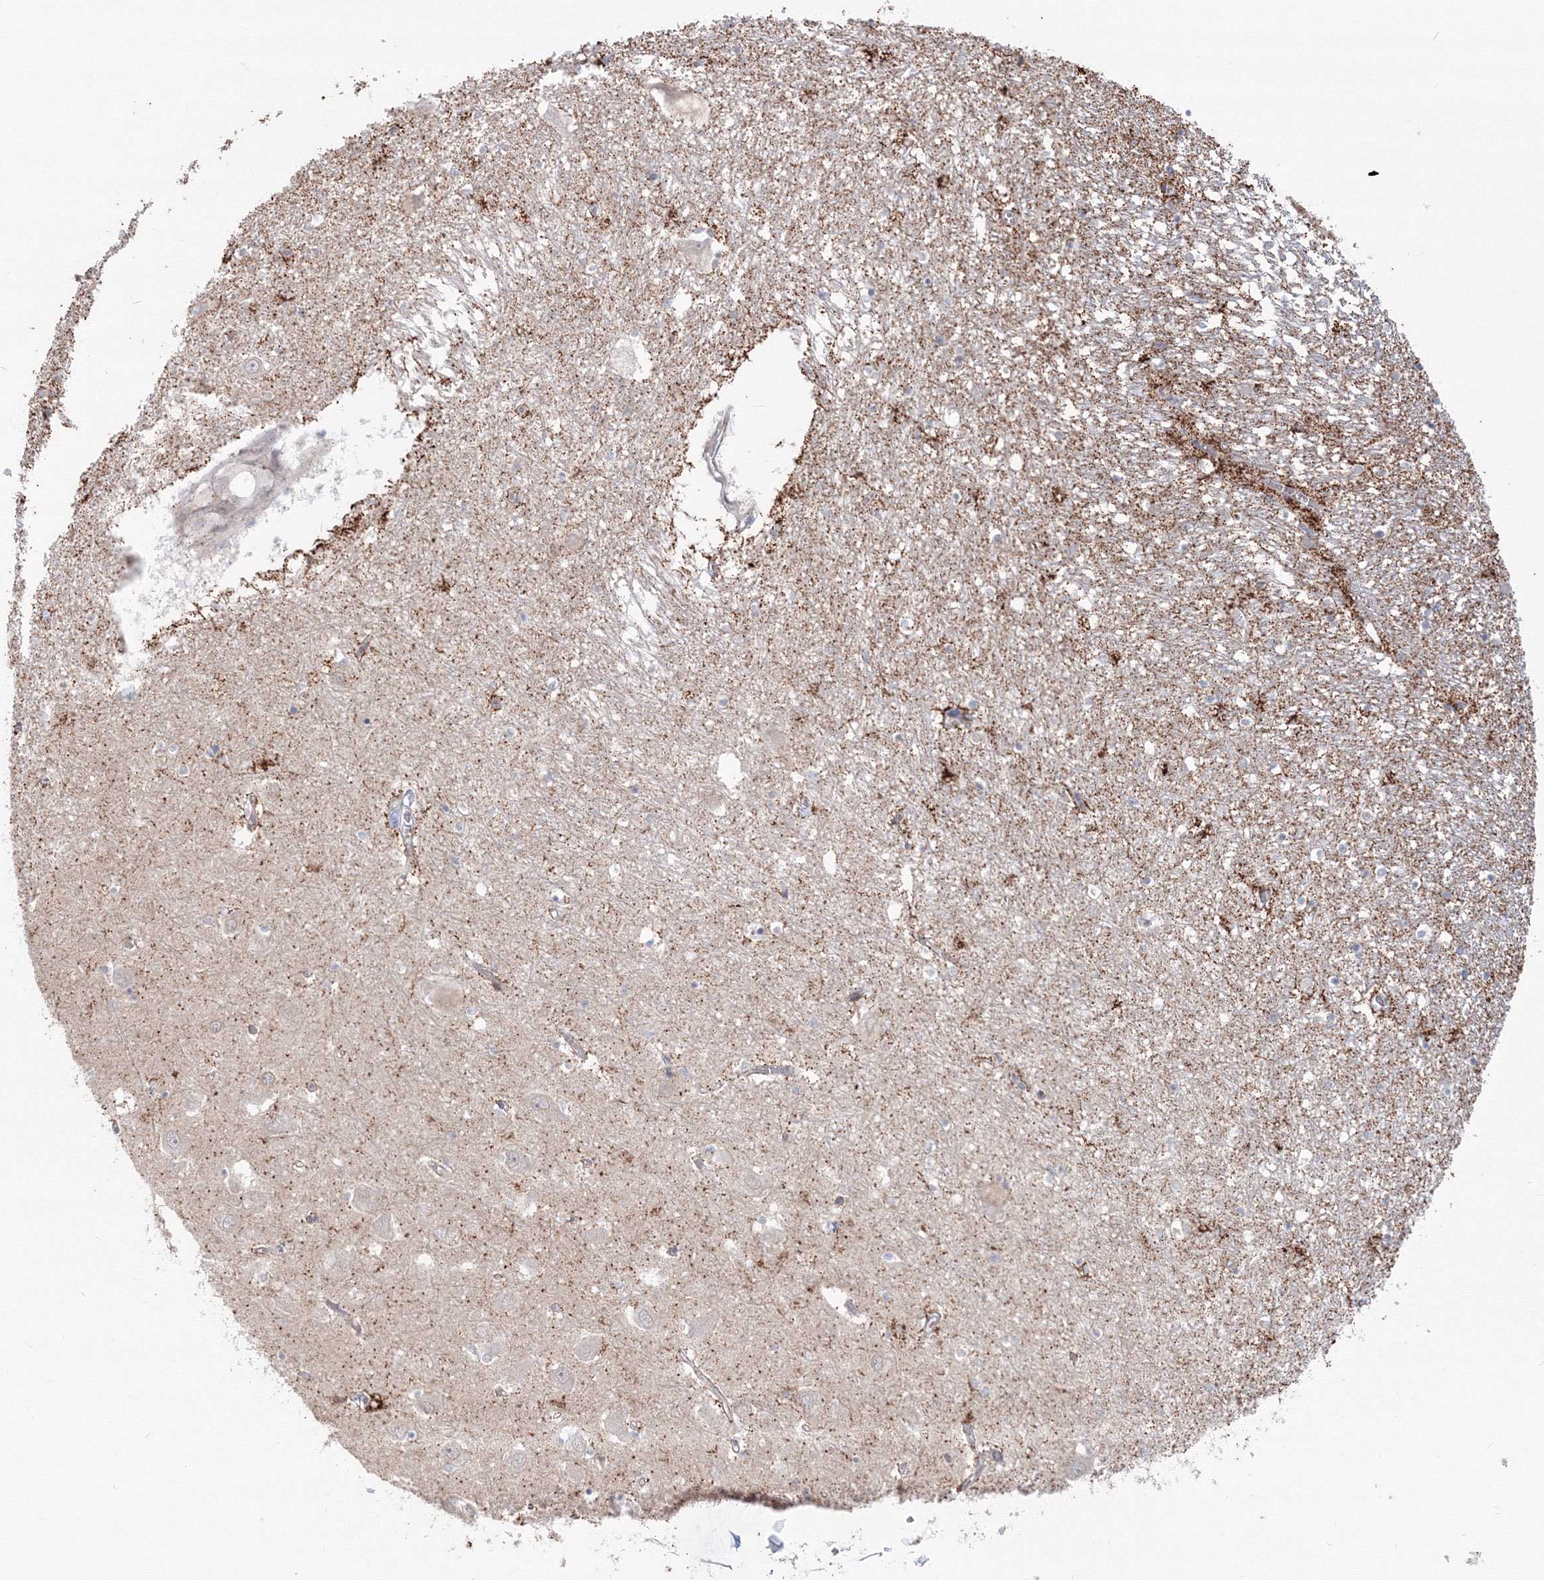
{"staining": {"intensity": "weak", "quantity": "<25%", "location": "cytoplasmic/membranous"}, "tissue": "hippocampus", "cell_type": "Glial cells", "image_type": "normal", "snomed": [{"axis": "morphology", "description": "Normal tissue, NOS"}, {"axis": "topography", "description": "Hippocampus"}], "caption": "DAB immunohistochemical staining of benign hippocampus demonstrates no significant positivity in glial cells. Nuclei are stained in blue.", "gene": "SH3PXD2A", "patient": {"sex": "male", "age": 70}}